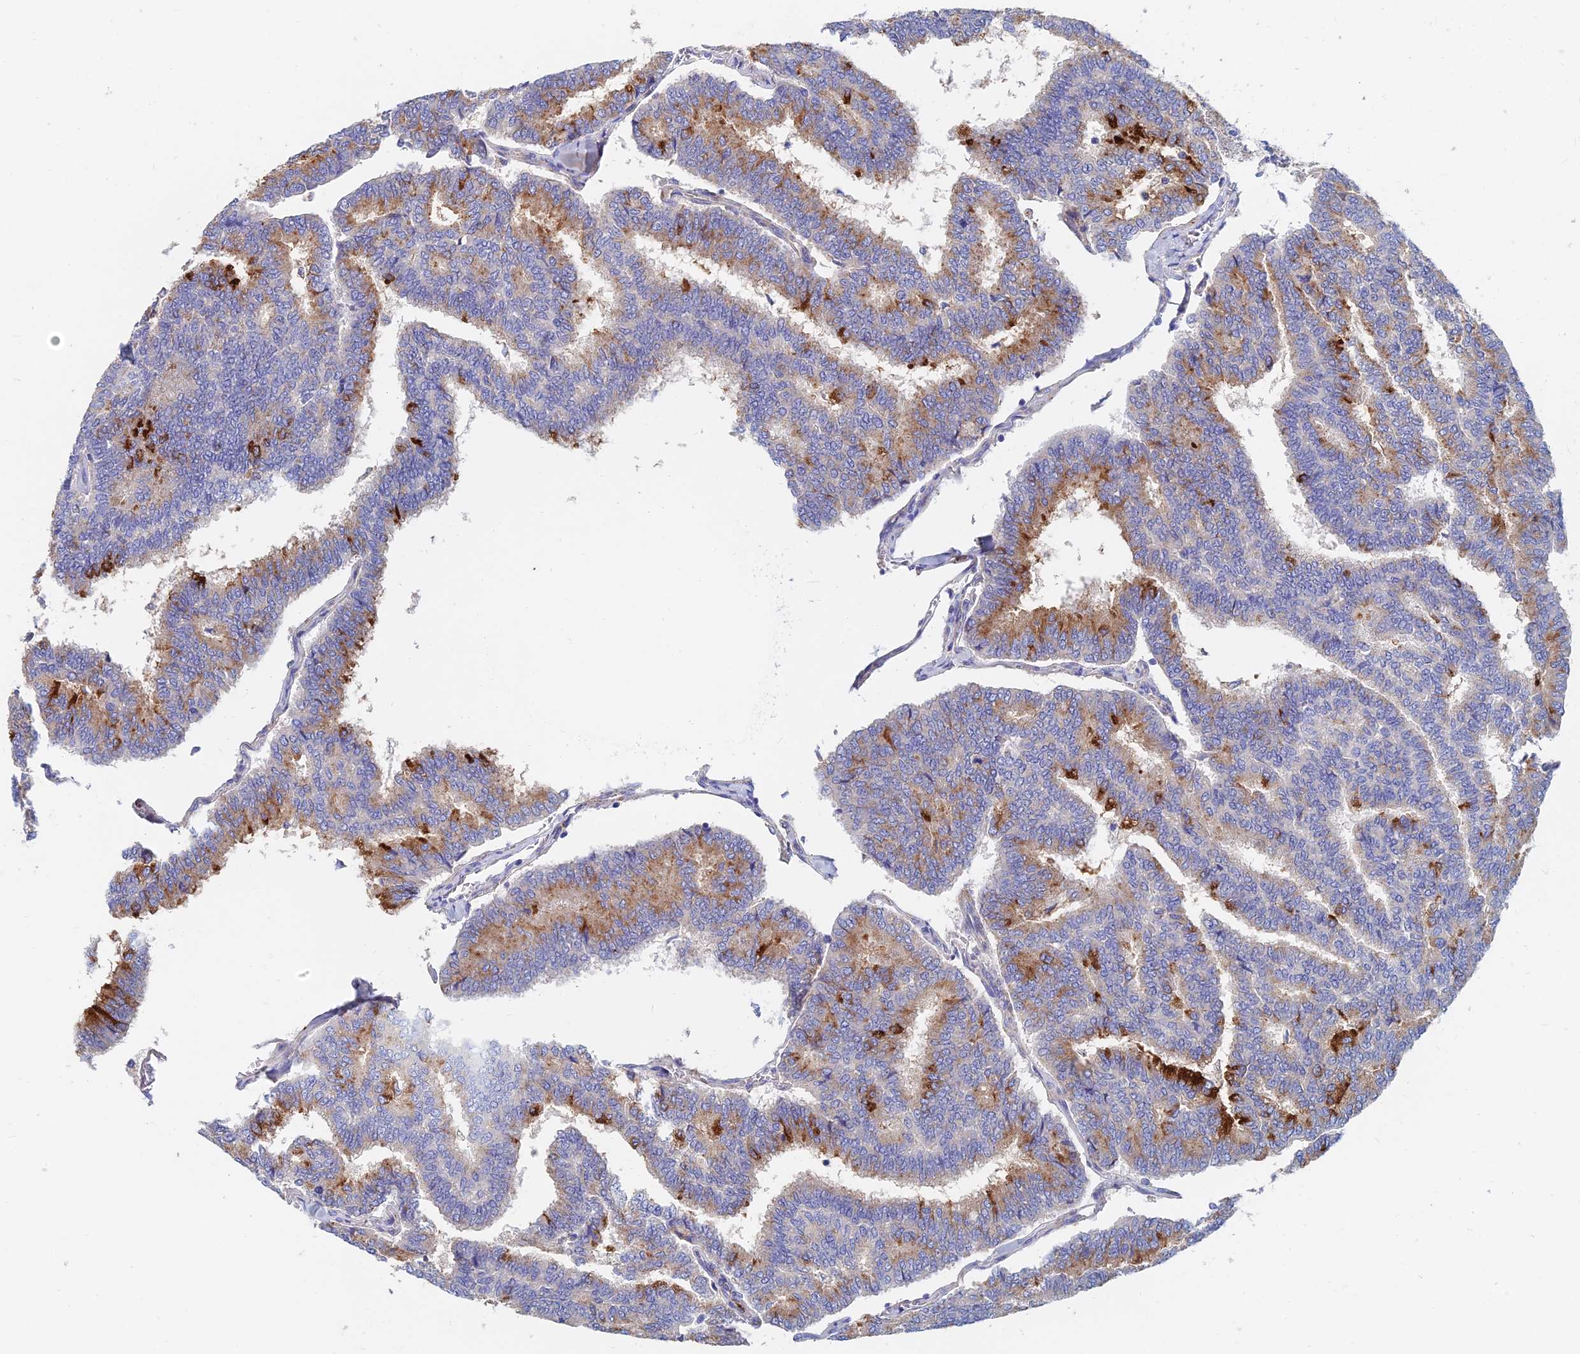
{"staining": {"intensity": "strong", "quantity": "25%-75%", "location": "cytoplasmic/membranous"}, "tissue": "thyroid cancer", "cell_type": "Tumor cells", "image_type": "cancer", "snomed": [{"axis": "morphology", "description": "Papillary adenocarcinoma, NOS"}, {"axis": "topography", "description": "Thyroid gland"}], "caption": "Approximately 25%-75% of tumor cells in human thyroid cancer (papillary adenocarcinoma) reveal strong cytoplasmic/membranous protein positivity as visualized by brown immunohistochemical staining.", "gene": "SPNS1", "patient": {"sex": "female", "age": 35}}